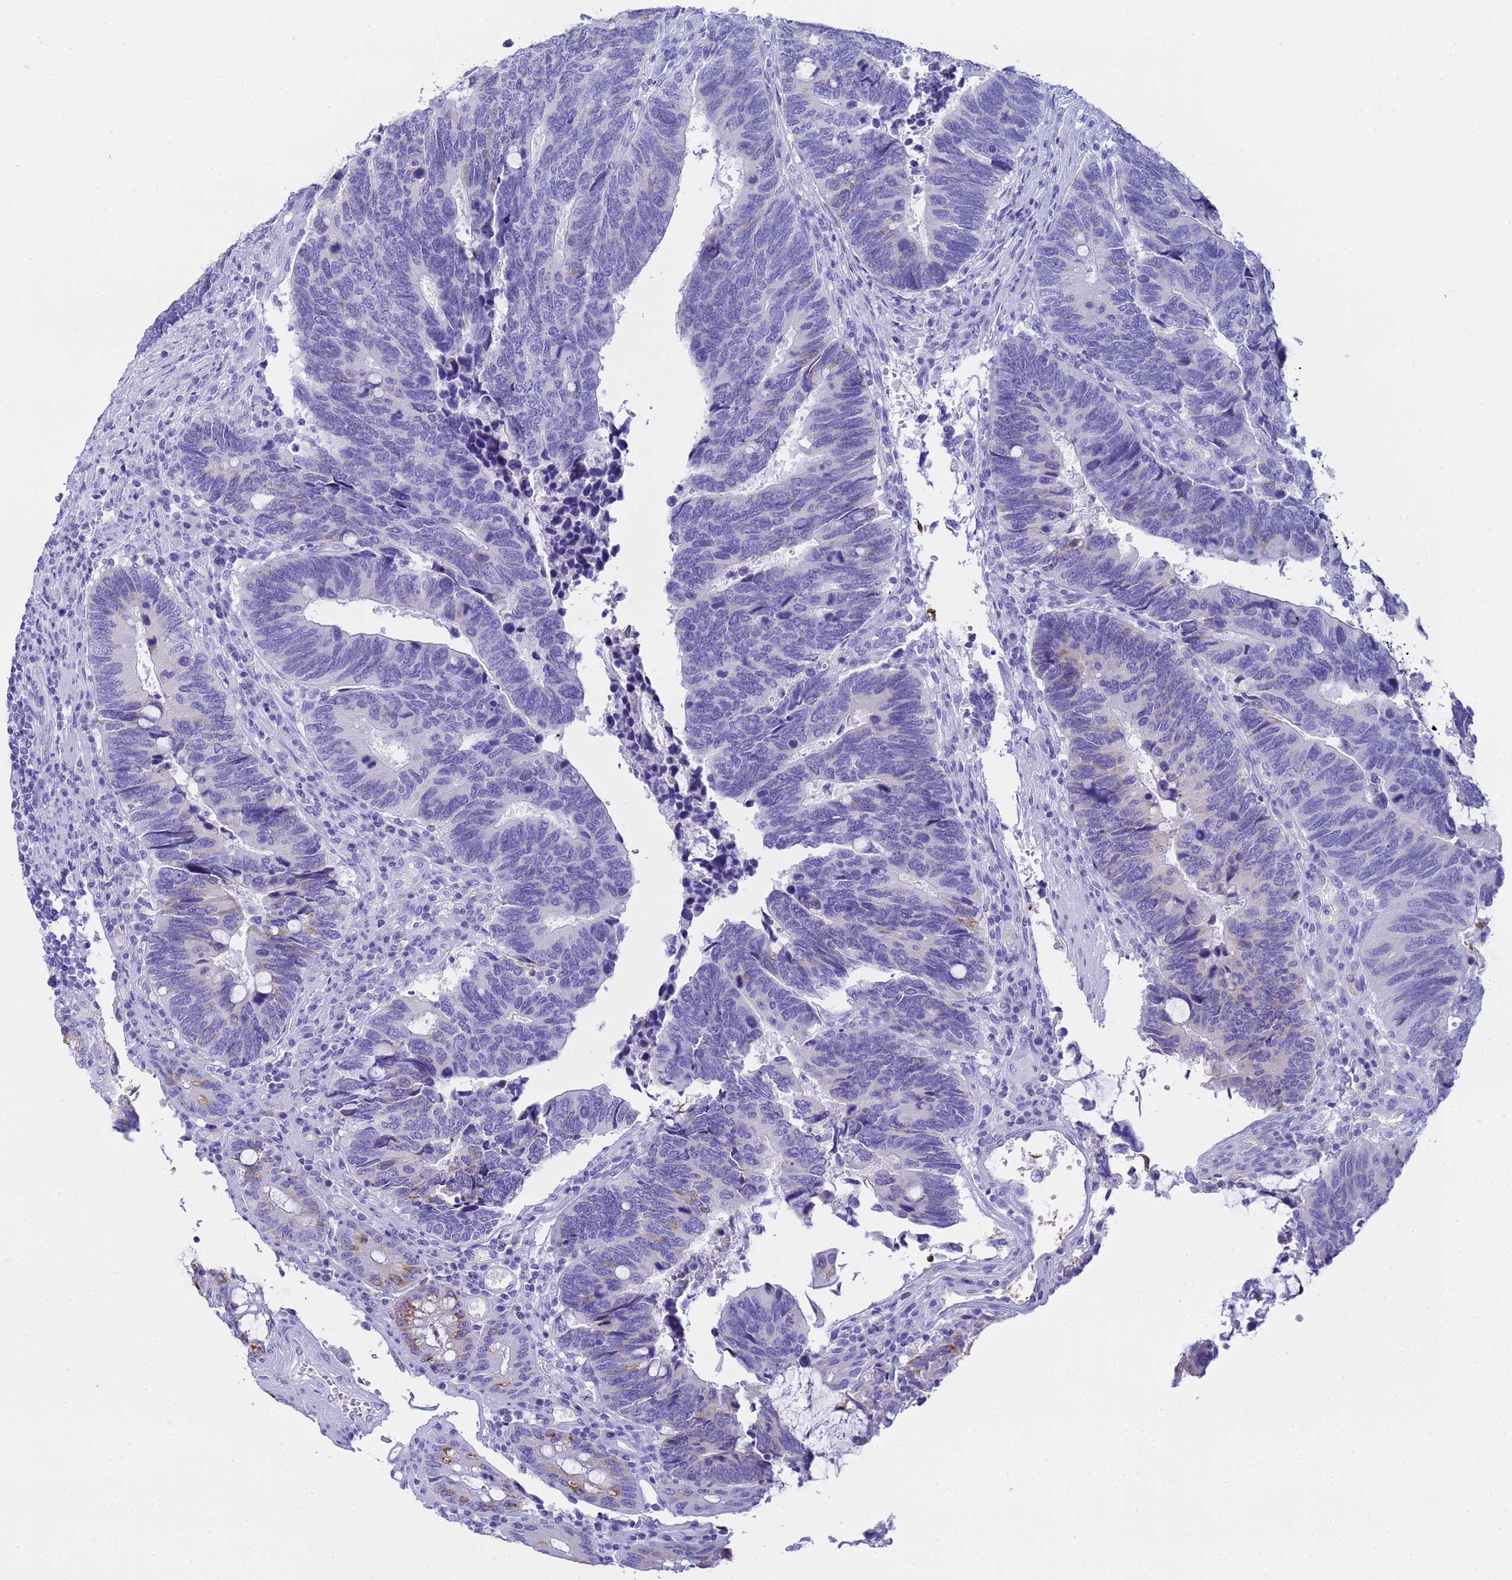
{"staining": {"intensity": "negative", "quantity": "none", "location": "none"}, "tissue": "colorectal cancer", "cell_type": "Tumor cells", "image_type": "cancer", "snomed": [{"axis": "morphology", "description": "Adenocarcinoma, NOS"}, {"axis": "topography", "description": "Colon"}], "caption": "Tumor cells are negative for protein expression in human colorectal cancer (adenocarcinoma).", "gene": "AQP12A", "patient": {"sex": "male", "age": 87}}